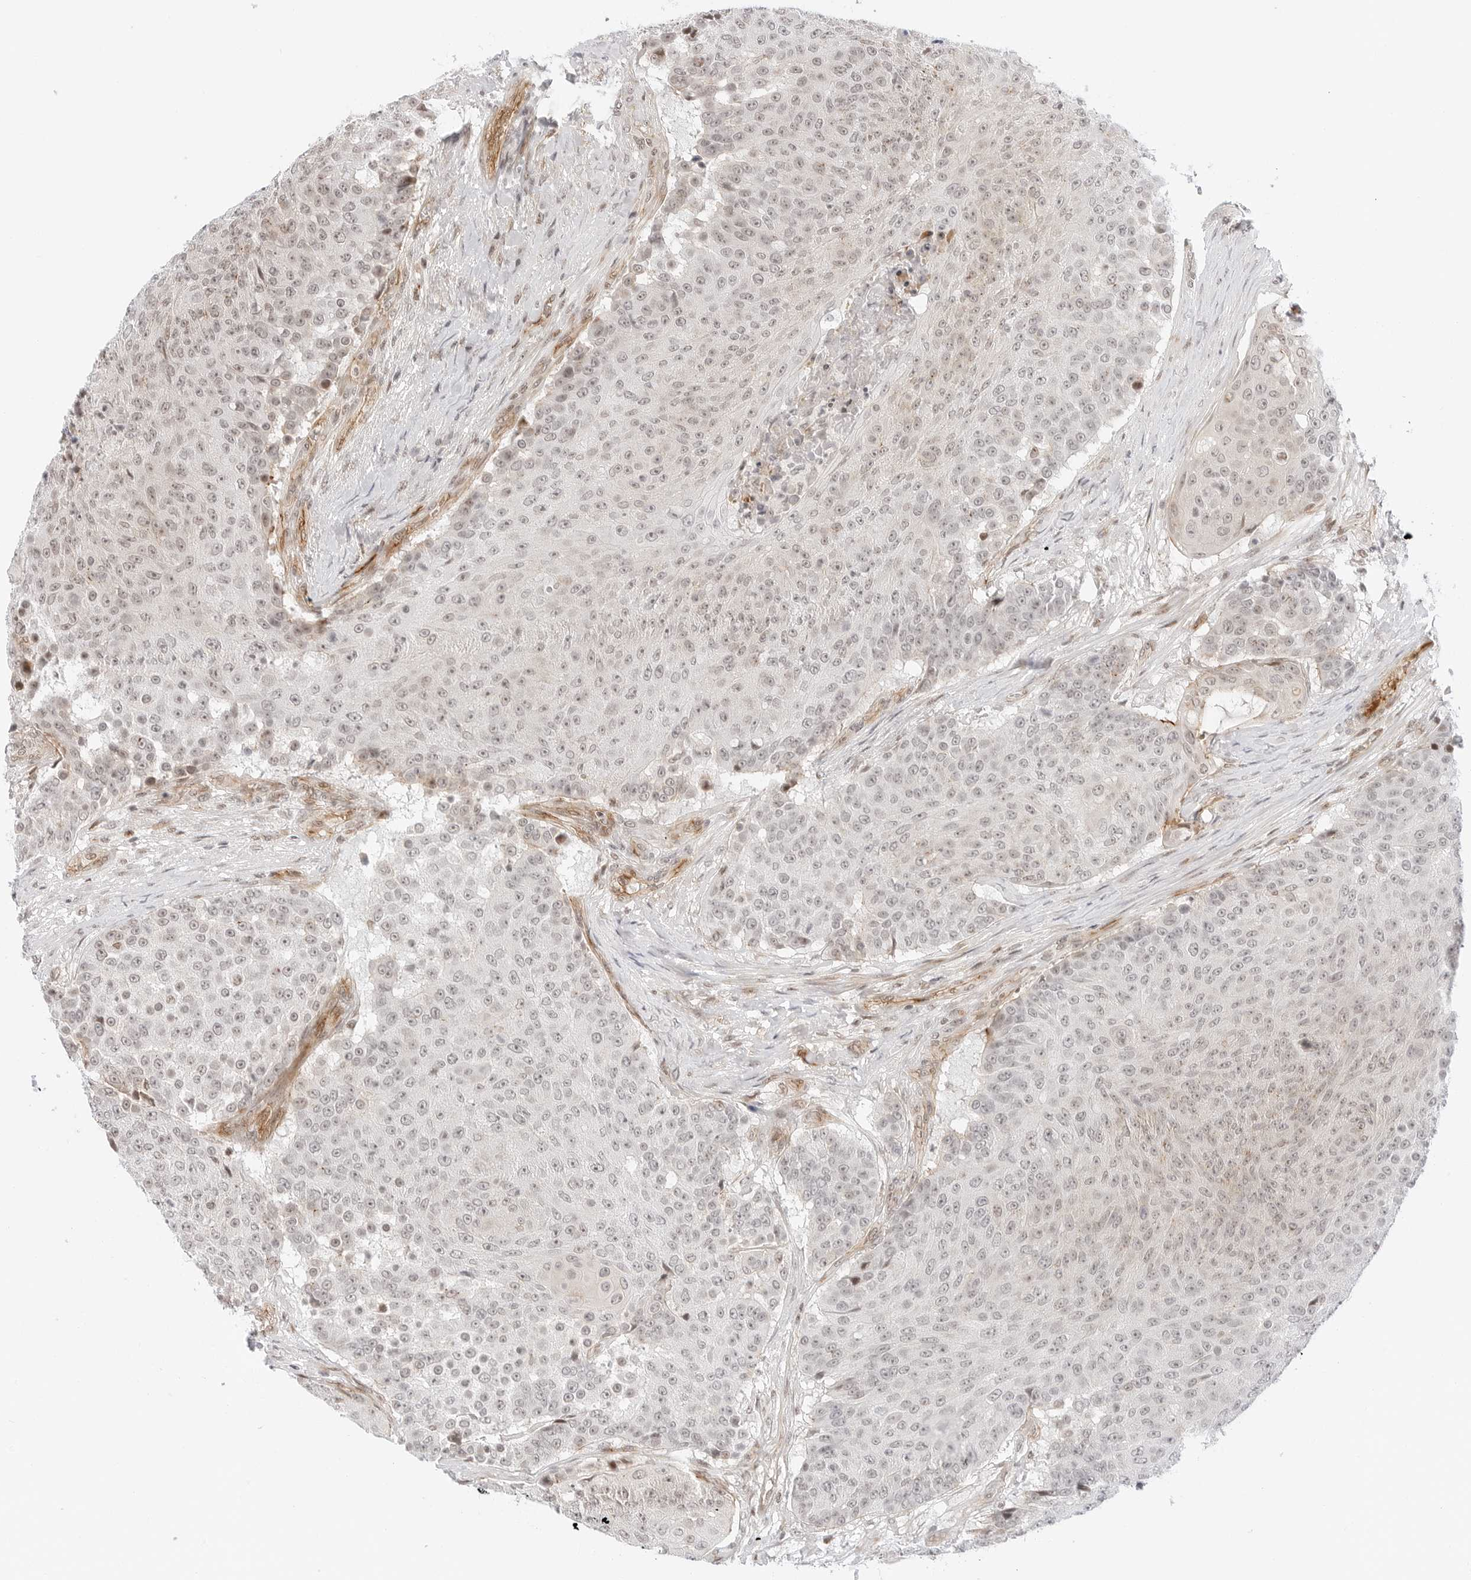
{"staining": {"intensity": "weak", "quantity": "25%-75%", "location": "nuclear"}, "tissue": "urothelial cancer", "cell_type": "Tumor cells", "image_type": "cancer", "snomed": [{"axis": "morphology", "description": "Urothelial carcinoma, High grade"}, {"axis": "topography", "description": "Urinary bladder"}], "caption": "Immunohistochemistry staining of urothelial cancer, which exhibits low levels of weak nuclear staining in about 25%-75% of tumor cells indicating weak nuclear protein expression. The staining was performed using DAB (brown) for protein detection and nuclei were counterstained in hematoxylin (blue).", "gene": "ZNF613", "patient": {"sex": "female", "age": 63}}